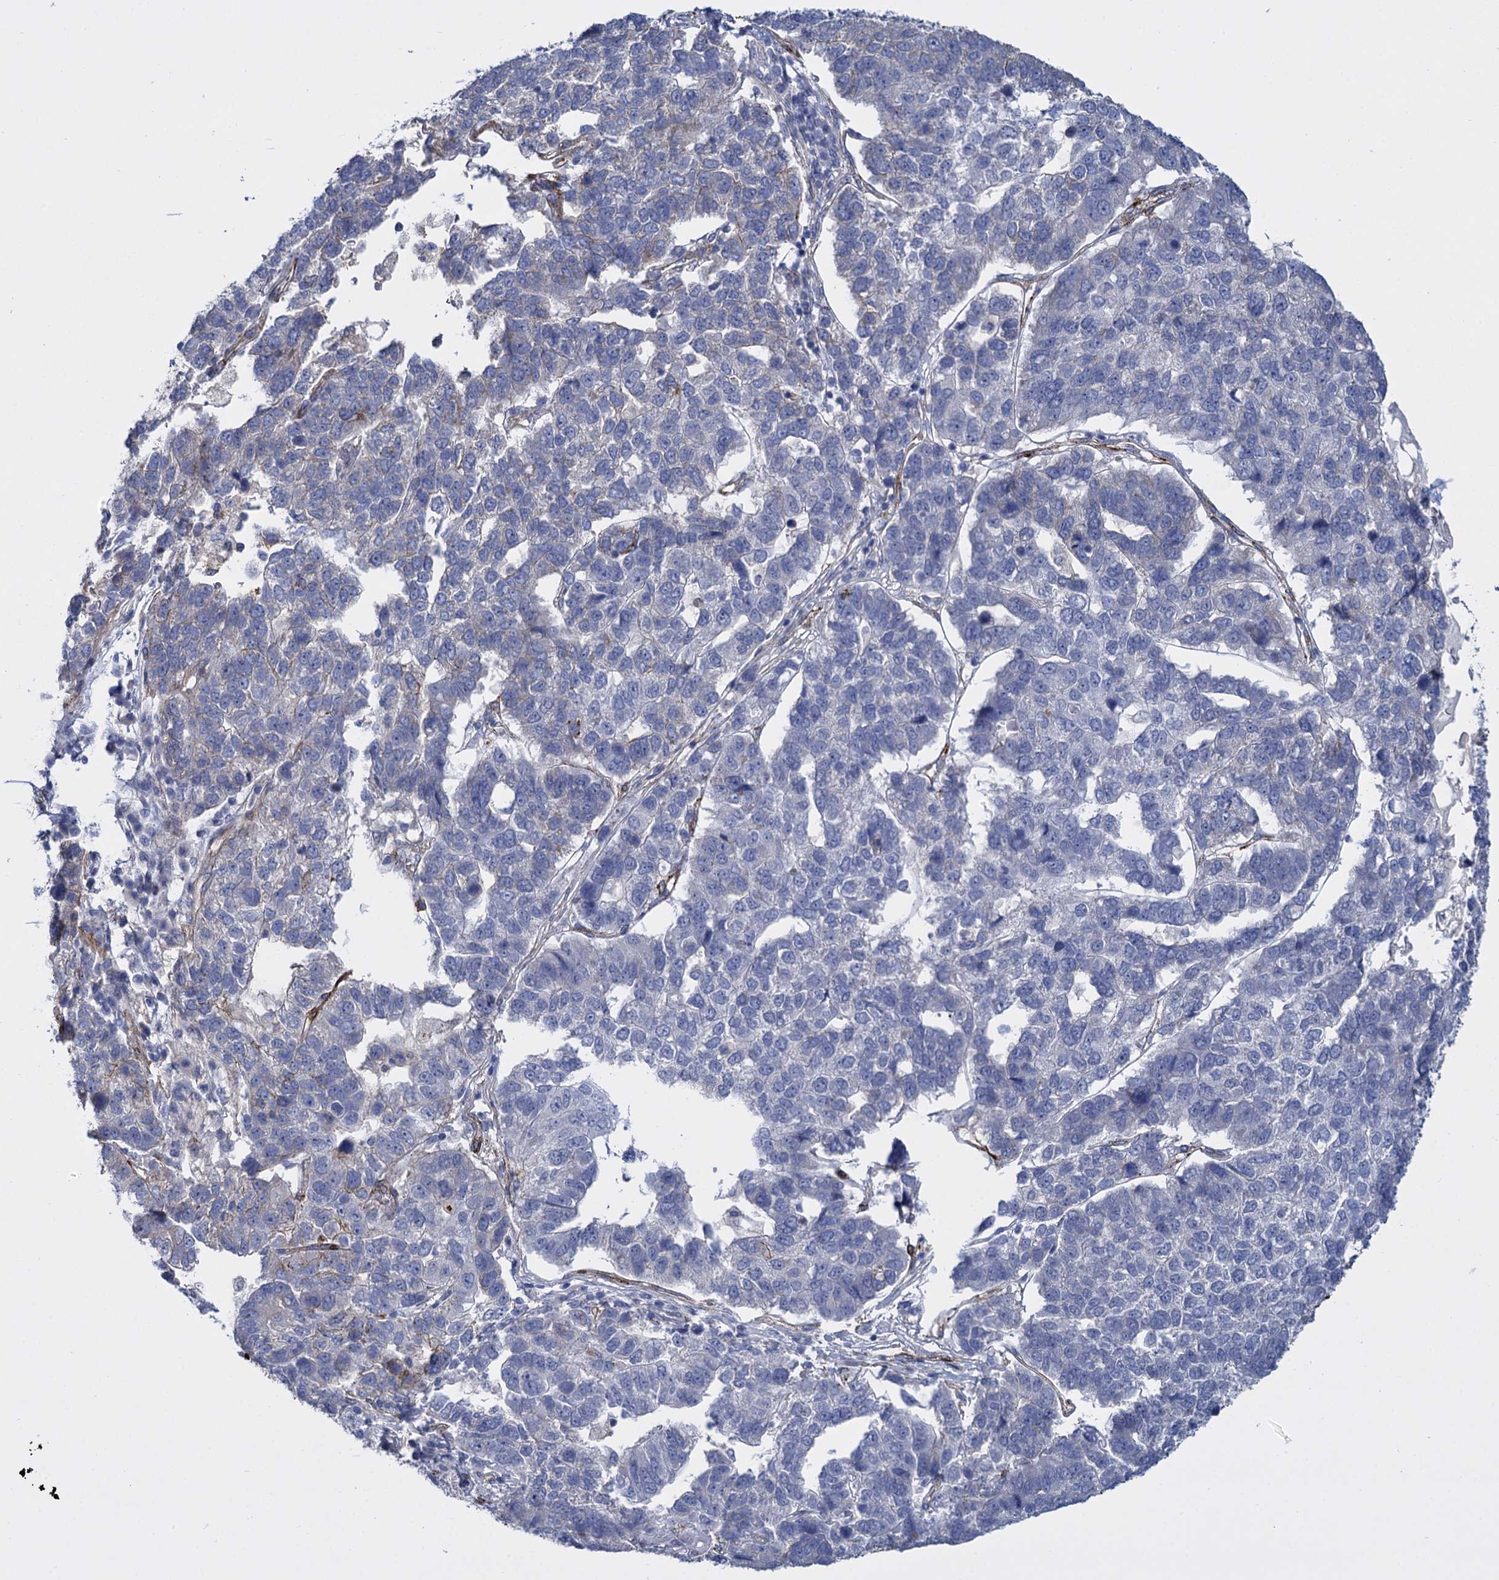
{"staining": {"intensity": "negative", "quantity": "none", "location": "none"}, "tissue": "pancreatic cancer", "cell_type": "Tumor cells", "image_type": "cancer", "snomed": [{"axis": "morphology", "description": "Adenocarcinoma, NOS"}, {"axis": "topography", "description": "Pancreas"}], "caption": "This is a micrograph of immunohistochemistry staining of pancreatic adenocarcinoma, which shows no positivity in tumor cells.", "gene": "SNCG", "patient": {"sex": "female", "age": 61}}